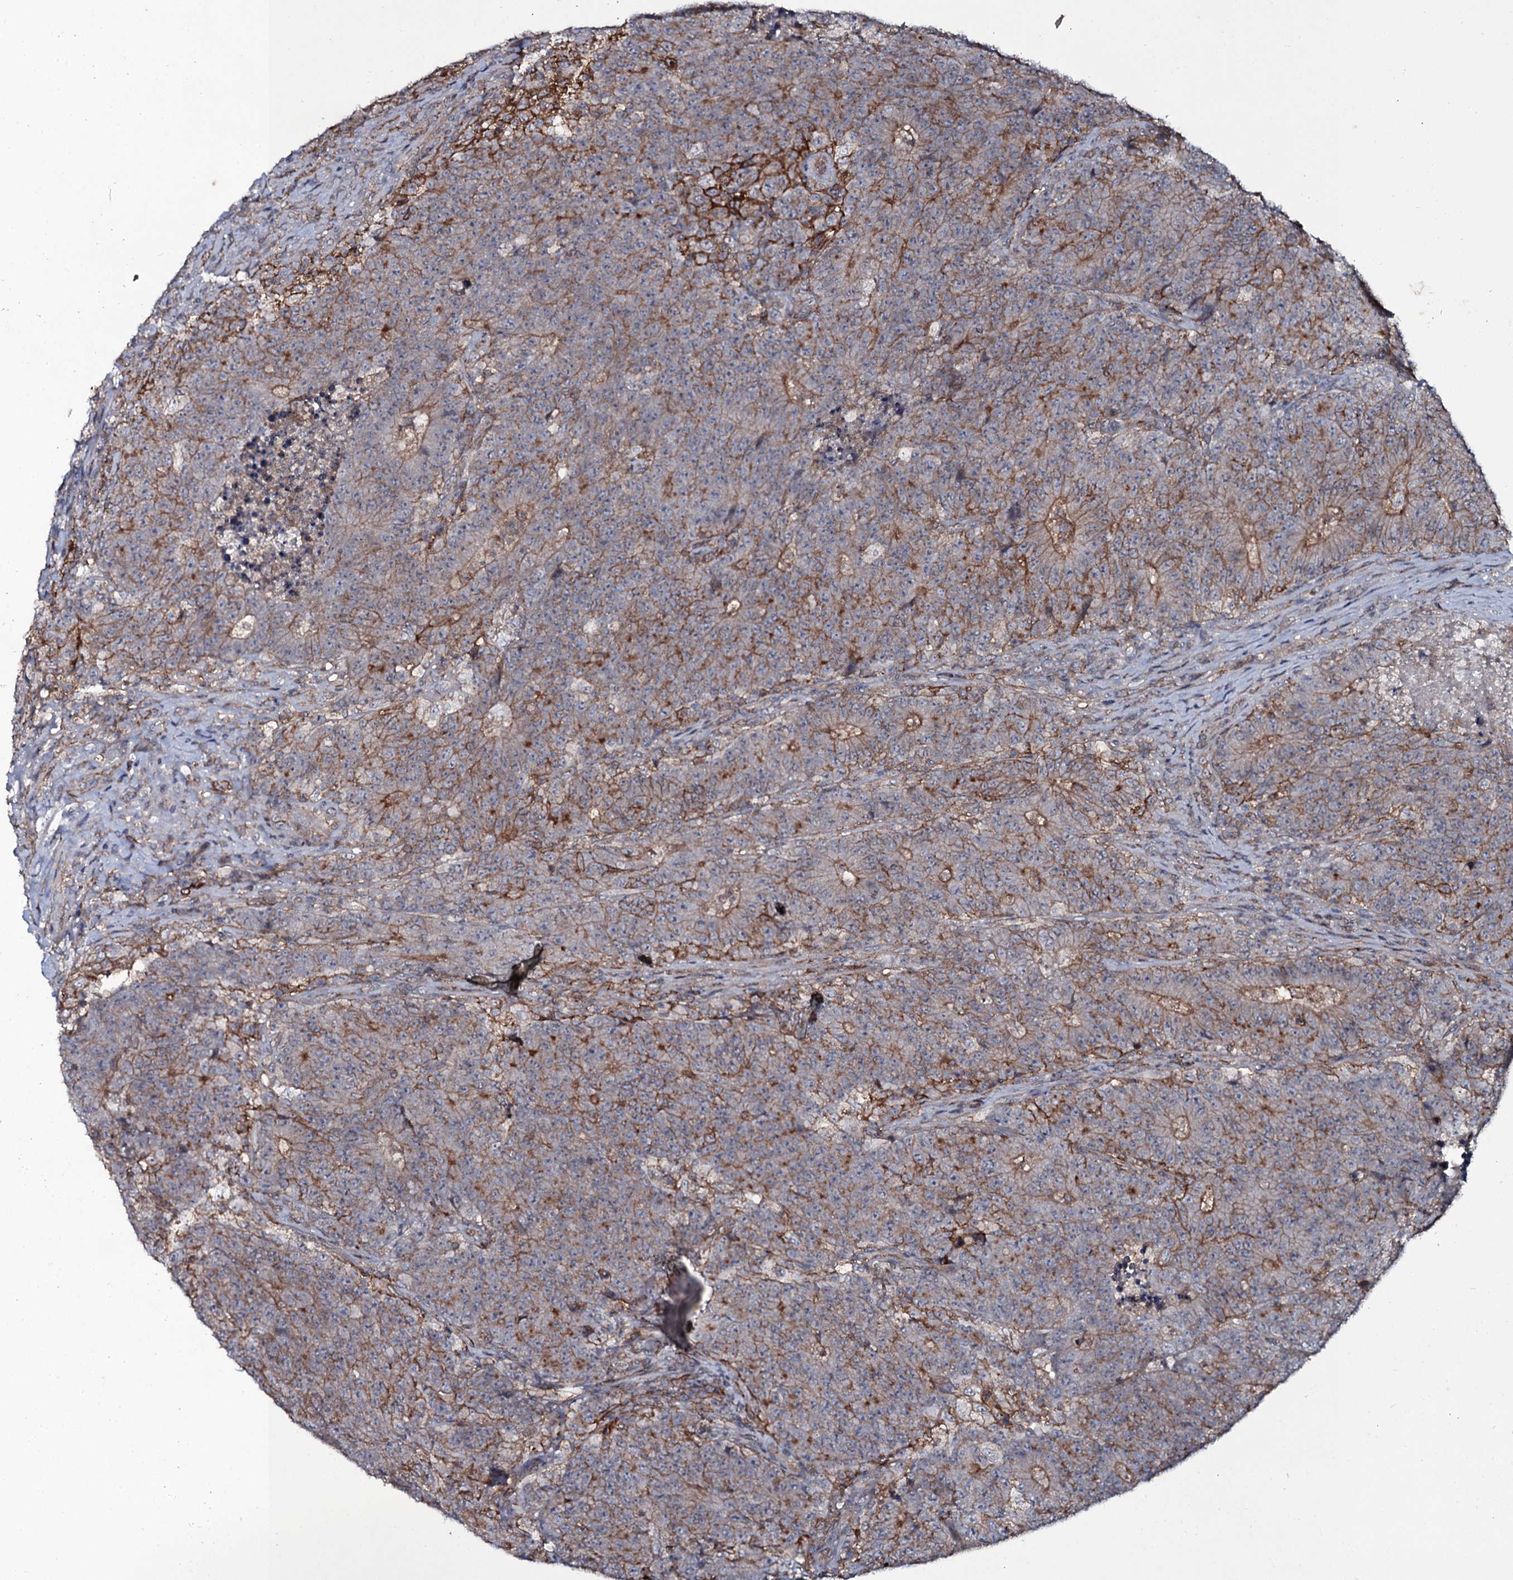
{"staining": {"intensity": "strong", "quantity": "<25%", "location": "cytoplasmic/membranous"}, "tissue": "colorectal cancer", "cell_type": "Tumor cells", "image_type": "cancer", "snomed": [{"axis": "morphology", "description": "Adenocarcinoma, NOS"}, {"axis": "topography", "description": "Colon"}], "caption": "Immunohistochemistry (IHC) (DAB) staining of colorectal cancer (adenocarcinoma) reveals strong cytoplasmic/membranous protein expression in about <25% of tumor cells. Using DAB (brown) and hematoxylin (blue) stains, captured at high magnification using brightfield microscopy.", "gene": "SNAP23", "patient": {"sex": "female", "age": 75}}